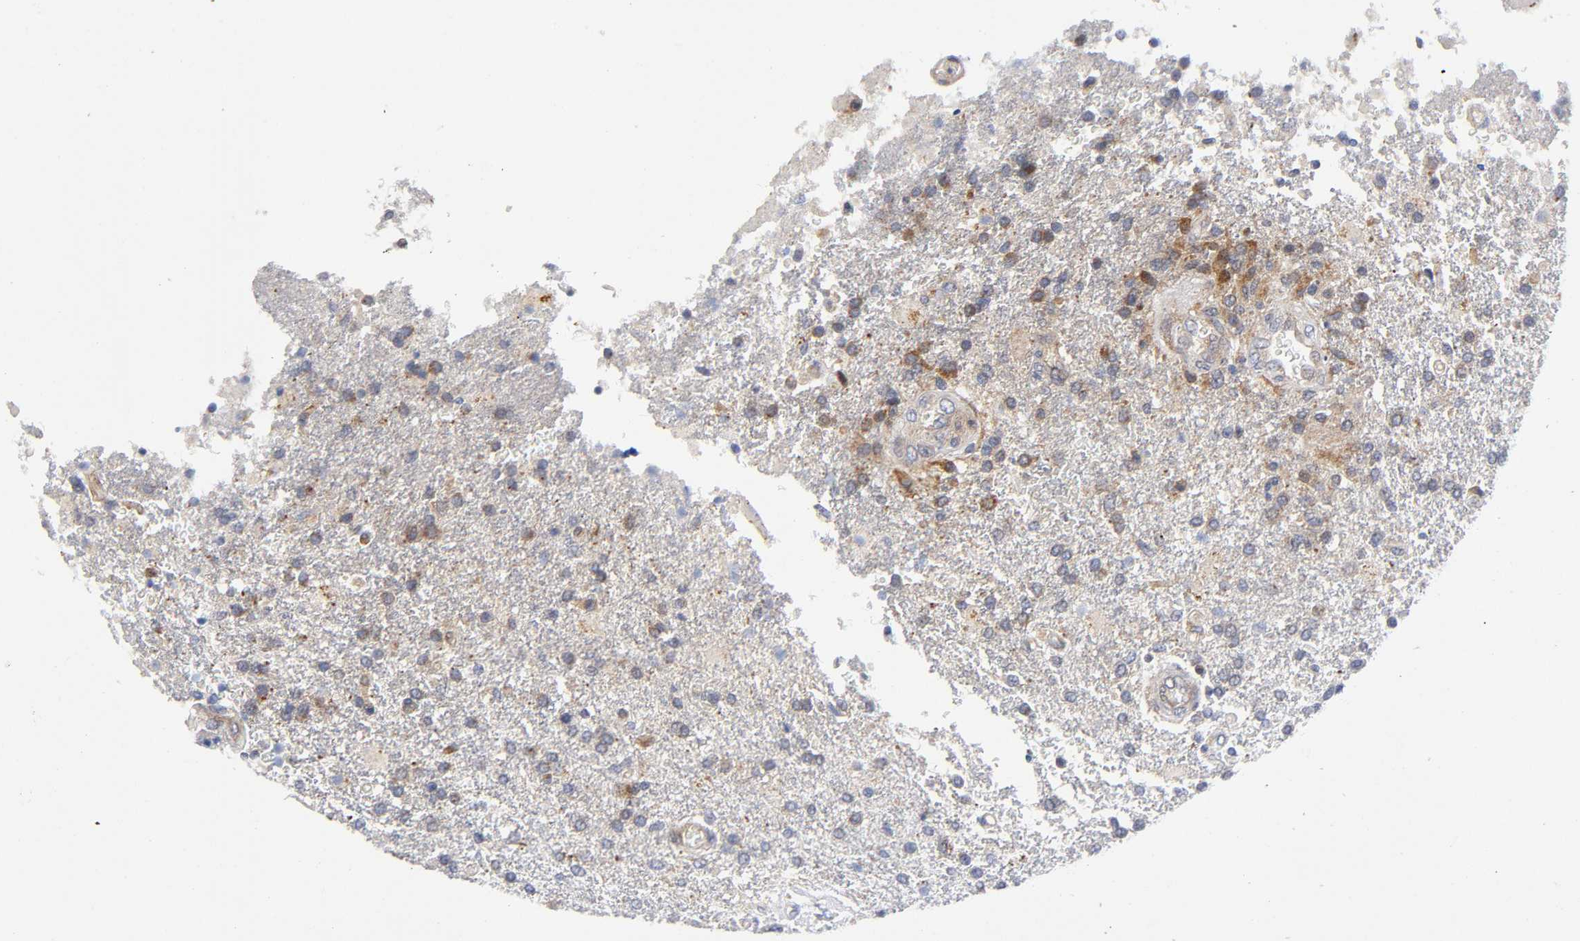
{"staining": {"intensity": "moderate", "quantity": "25%-75%", "location": "cytoplasmic/membranous"}, "tissue": "glioma", "cell_type": "Tumor cells", "image_type": "cancer", "snomed": [{"axis": "morphology", "description": "Glioma, malignant, High grade"}, {"axis": "topography", "description": "Cerebral cortex"}], "caption": "Malignant high-grade glioma stained with DAB (3,3'-diaminobenzidine) immunohistochemistry (IHC) displays medium levels of moderate cytoplasmic/membranous expression in about 25%-75% of tumor cells.", "gene": "EIF5", "patient": {"sex": "male", "age": 79}}